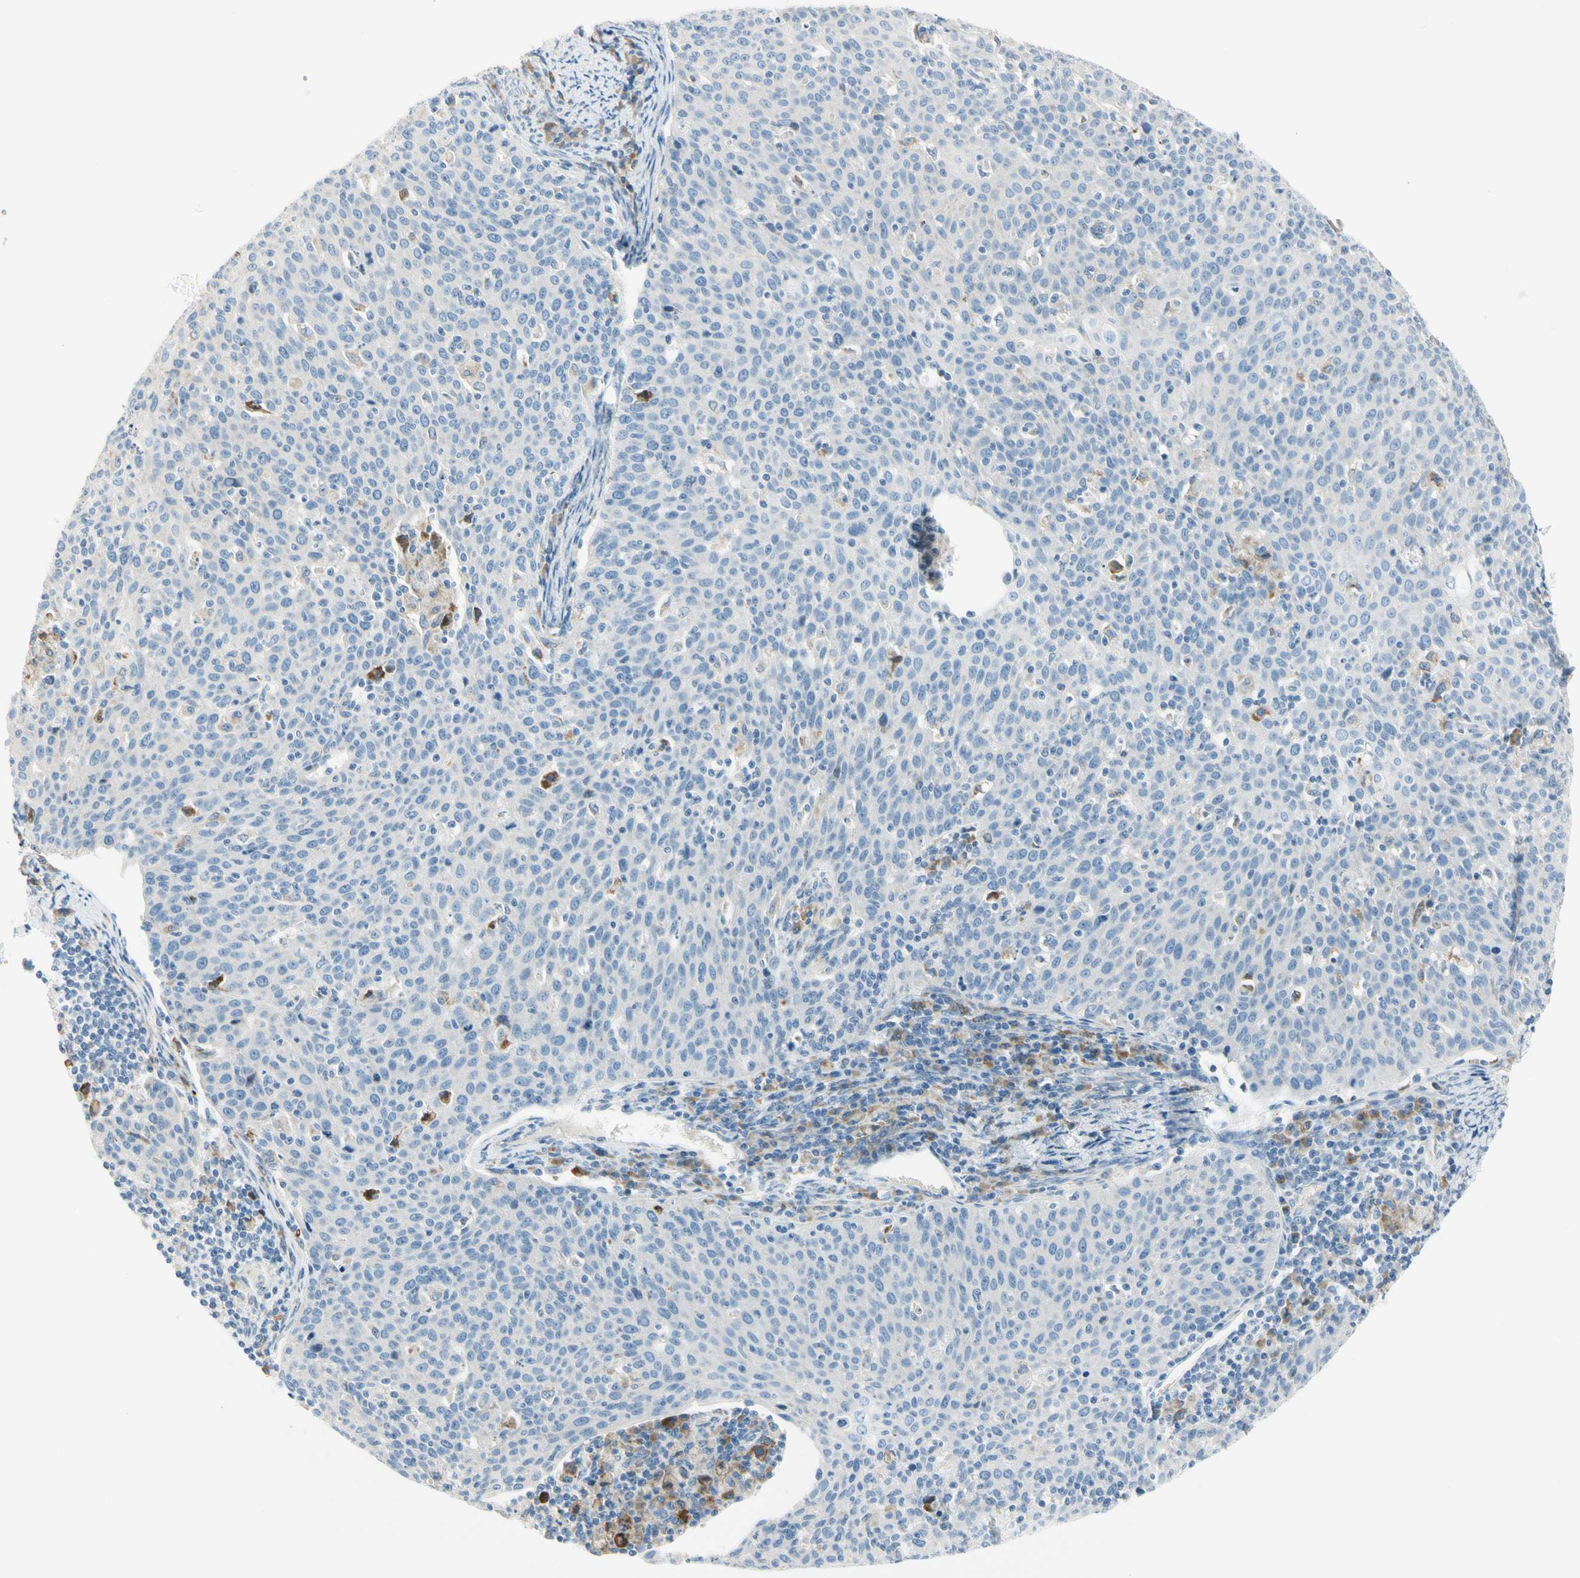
{"staining": {"intensity": "negative", "quantity": "none", "location": "none"}, "tissue": "cervical cancer", "cell_type": "Tumor cells", "image_type": "cancer", "snomed": [{"axis": "morphology", "description": "Squamous cell carcinoma, NOS"}, {"axis": "topography", "description": "Cervix"}], "caption": "DAB immunohistochemical staining of human cervical squamous cell carcinoma demonstrates no significant positivity in tumor cells.", "gene": "TNFSF11", "patient": {"sex": "female", "age": 38}}